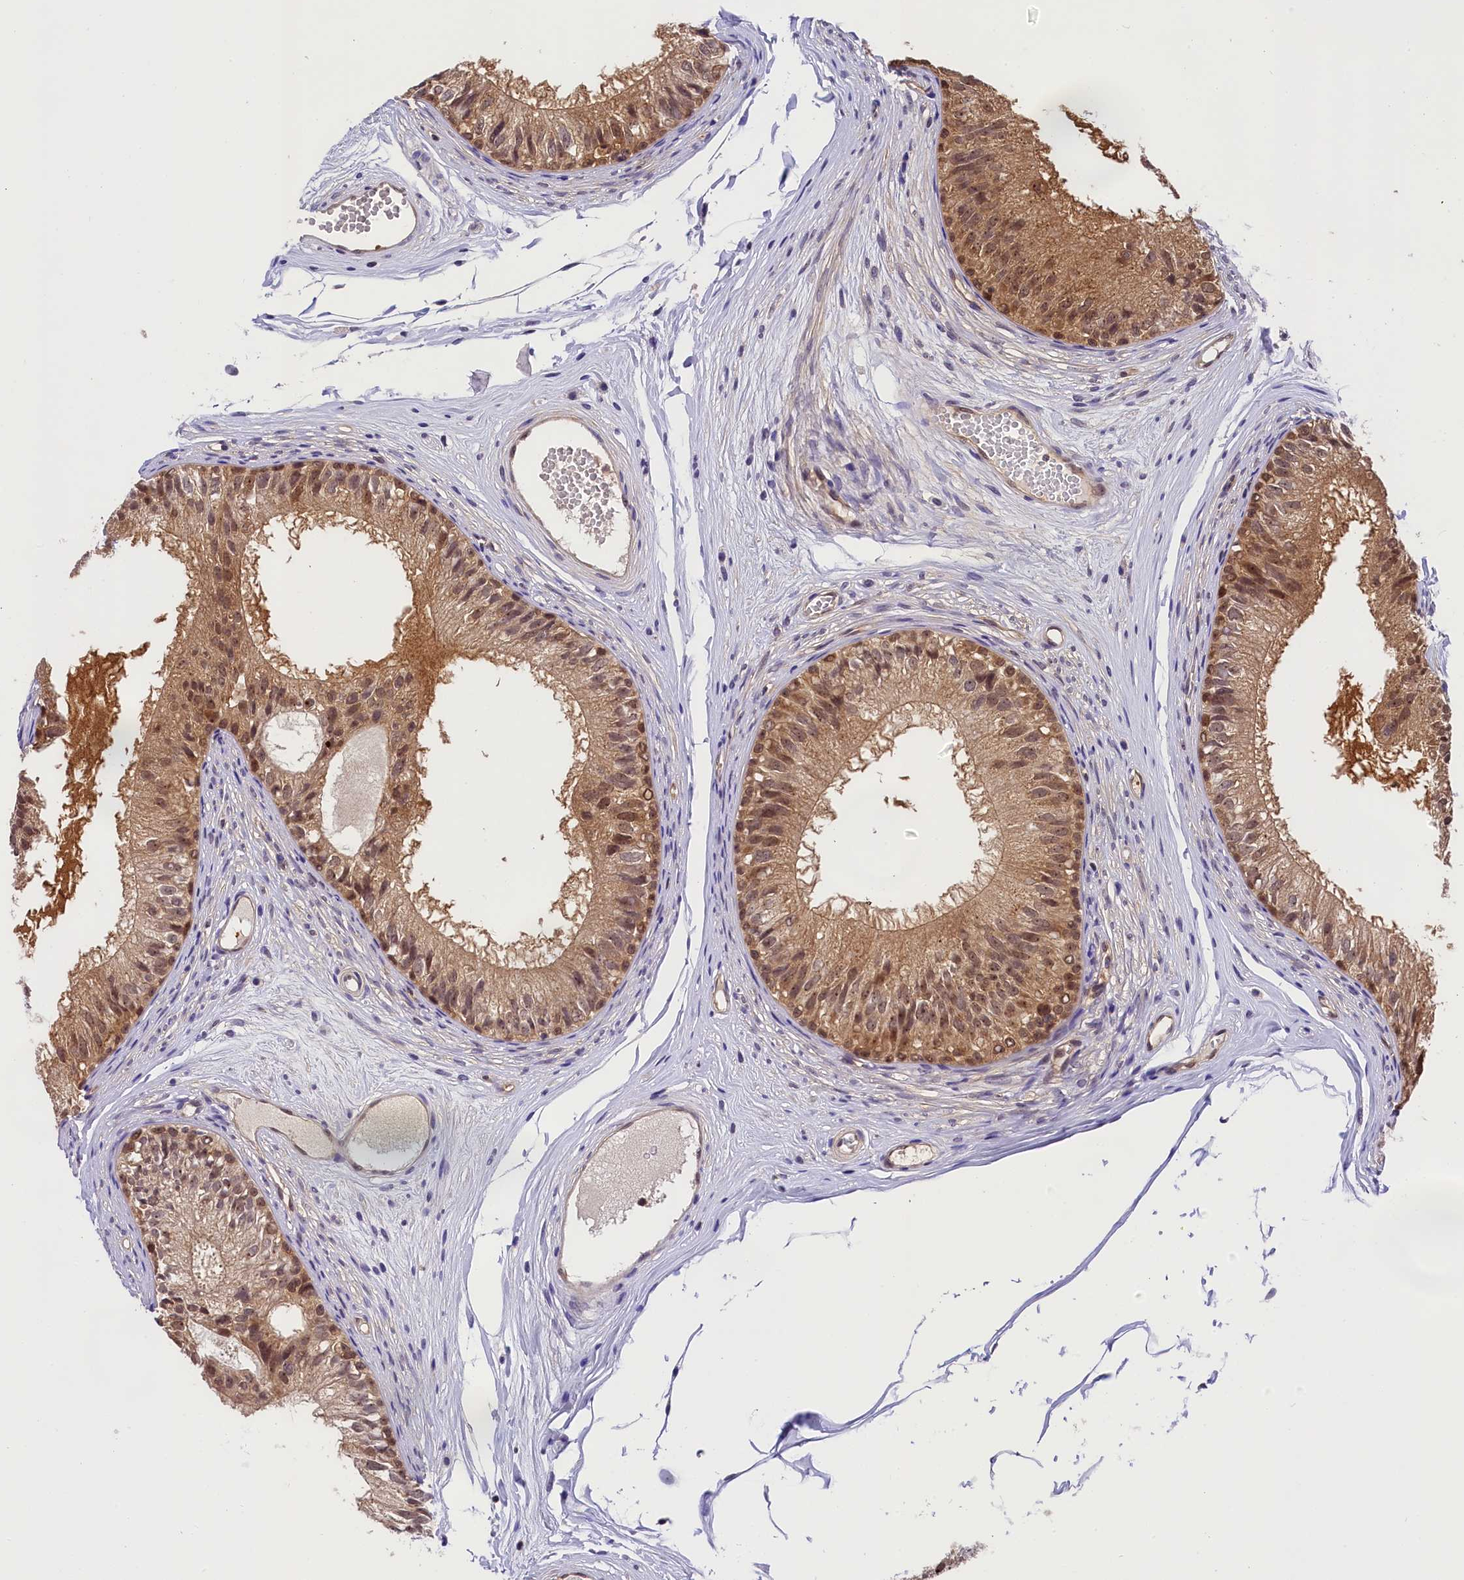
{"staining": {"intensity": "moderate", "quantity": ">75%", "location": "cytoplasmic/membranous,nuclear"}, "tissue": "epididymis", "cell_type": "Glandular cells", "image_type": "normal", "snomed": [{"axis": "morphology", "description": "Normal tissue, NOS"}, {"axis": "morphology", "description": "Seminoma in situ"}, {"axis": "topography", "description": "Testis"}, {"axis": "topography", "description": "Epididymis"}], "caption": "Immunohistochemistry (DAB (3,3'-diaminobenzidine)) staining of unremarkable human epididymis displays moderate cytoplasmic/membranous,nuclear protein staining in about >75% of glandular cells. (Brightfield microscopy of DAB IHC at high magnification).", "gene": "EIF6", "patient": {"sex": "male", "age": 28}}